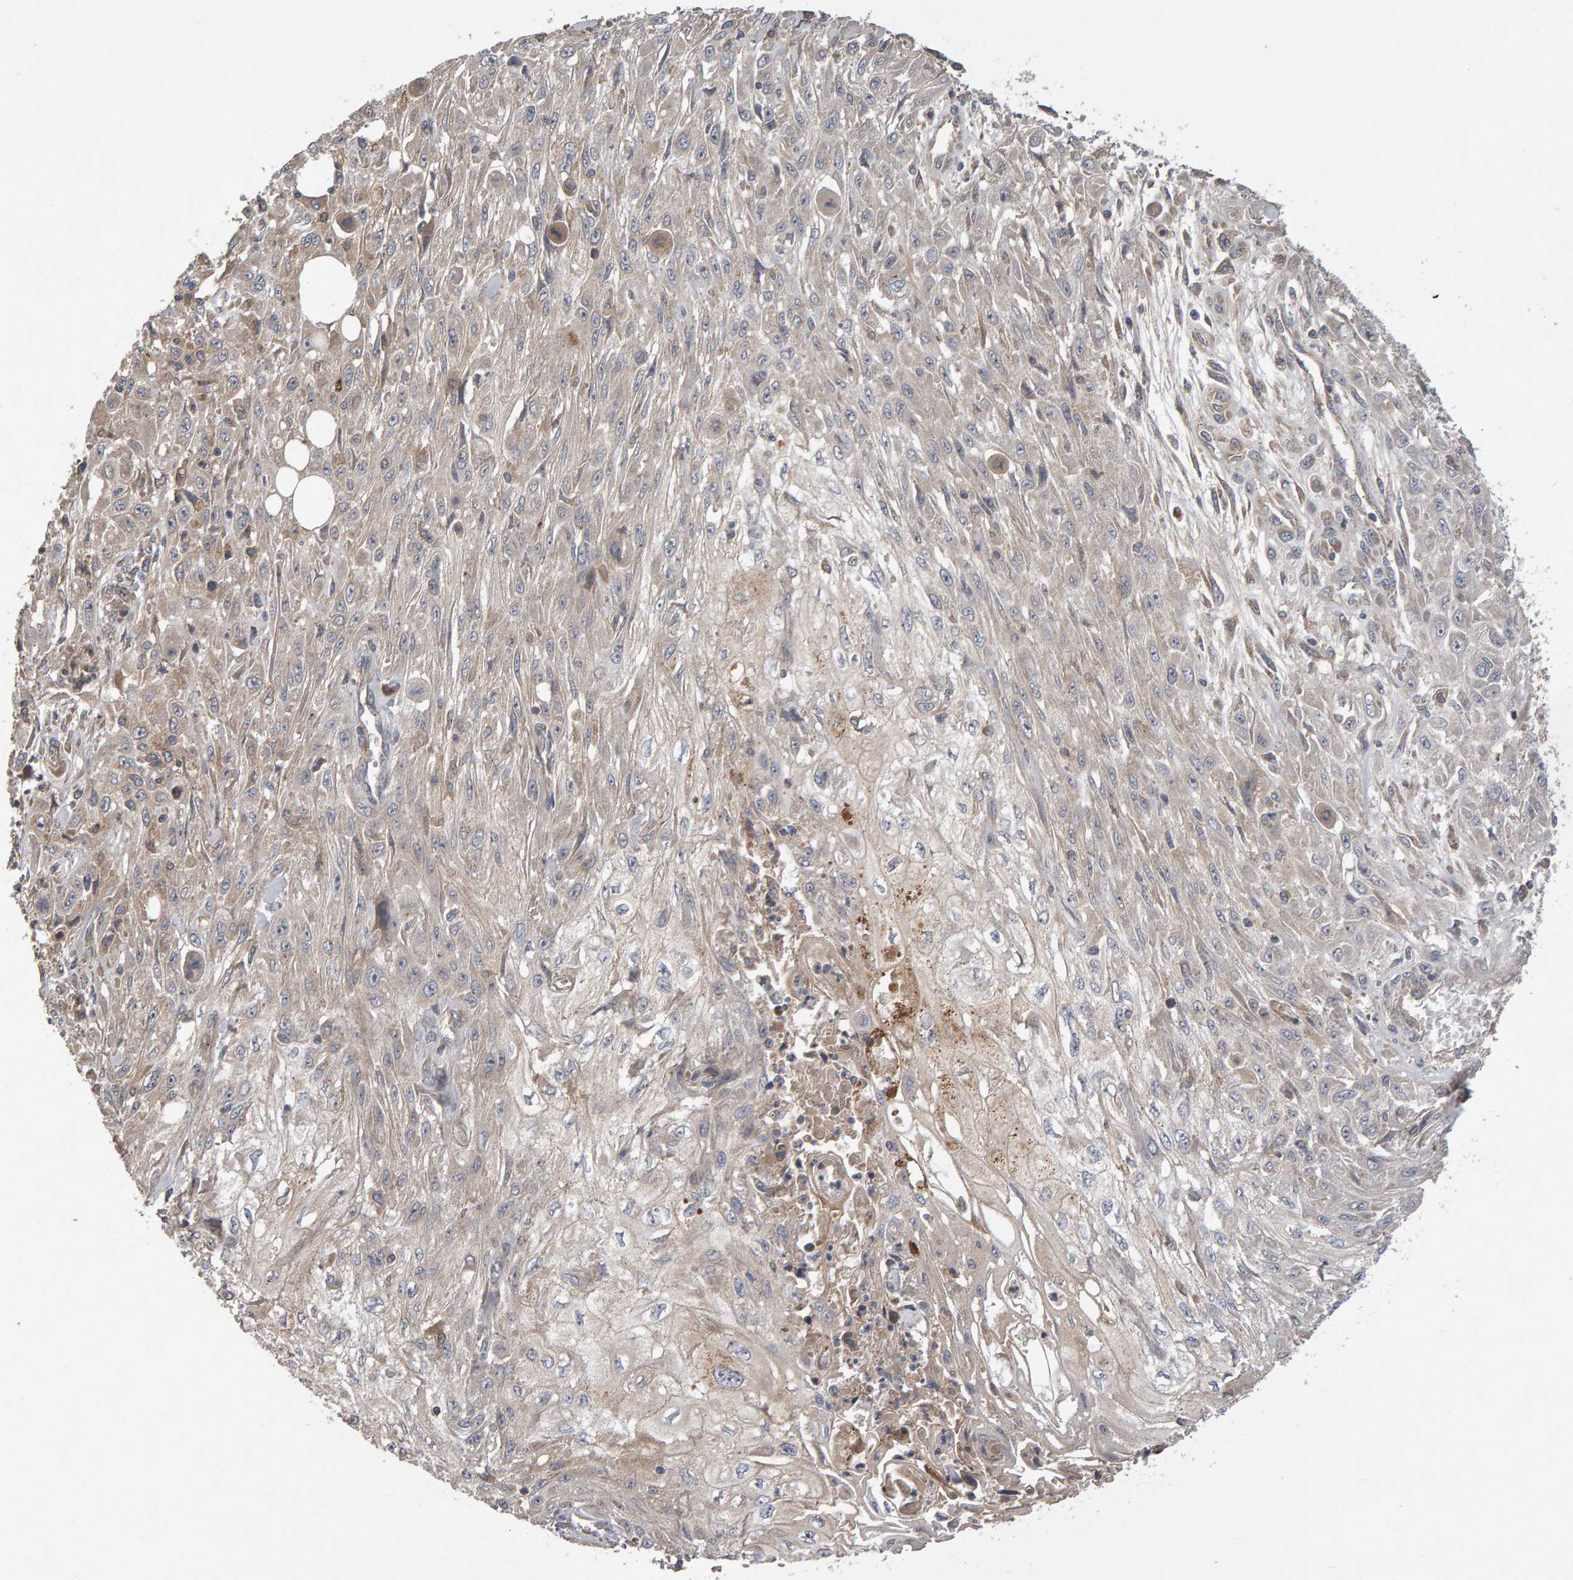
{"staining": {"intensity": "negative", "quantity": "none", "location": "none"}, "tissue": "skin cancer", "cell_type": "Tumor cells", "image_type": "cancer", "snomed": [{"axis": "morphology", "description": "Squamous cell carcinoma, NOS"}, {"axis": "morphology", "description": "Squamous cell carcinoma, metastatic, NOS"}, {"axis": "topography", "description": "Skin"}, {"axis": "topography", "description": "Lymph node"}], "caption": "This is an immunohistochemistry (IHC) photomicrograph of skin cancer. There is no expression in tumor cells.", "gene": "PGS1", "patient": {"sex": "male", "age": 75}}